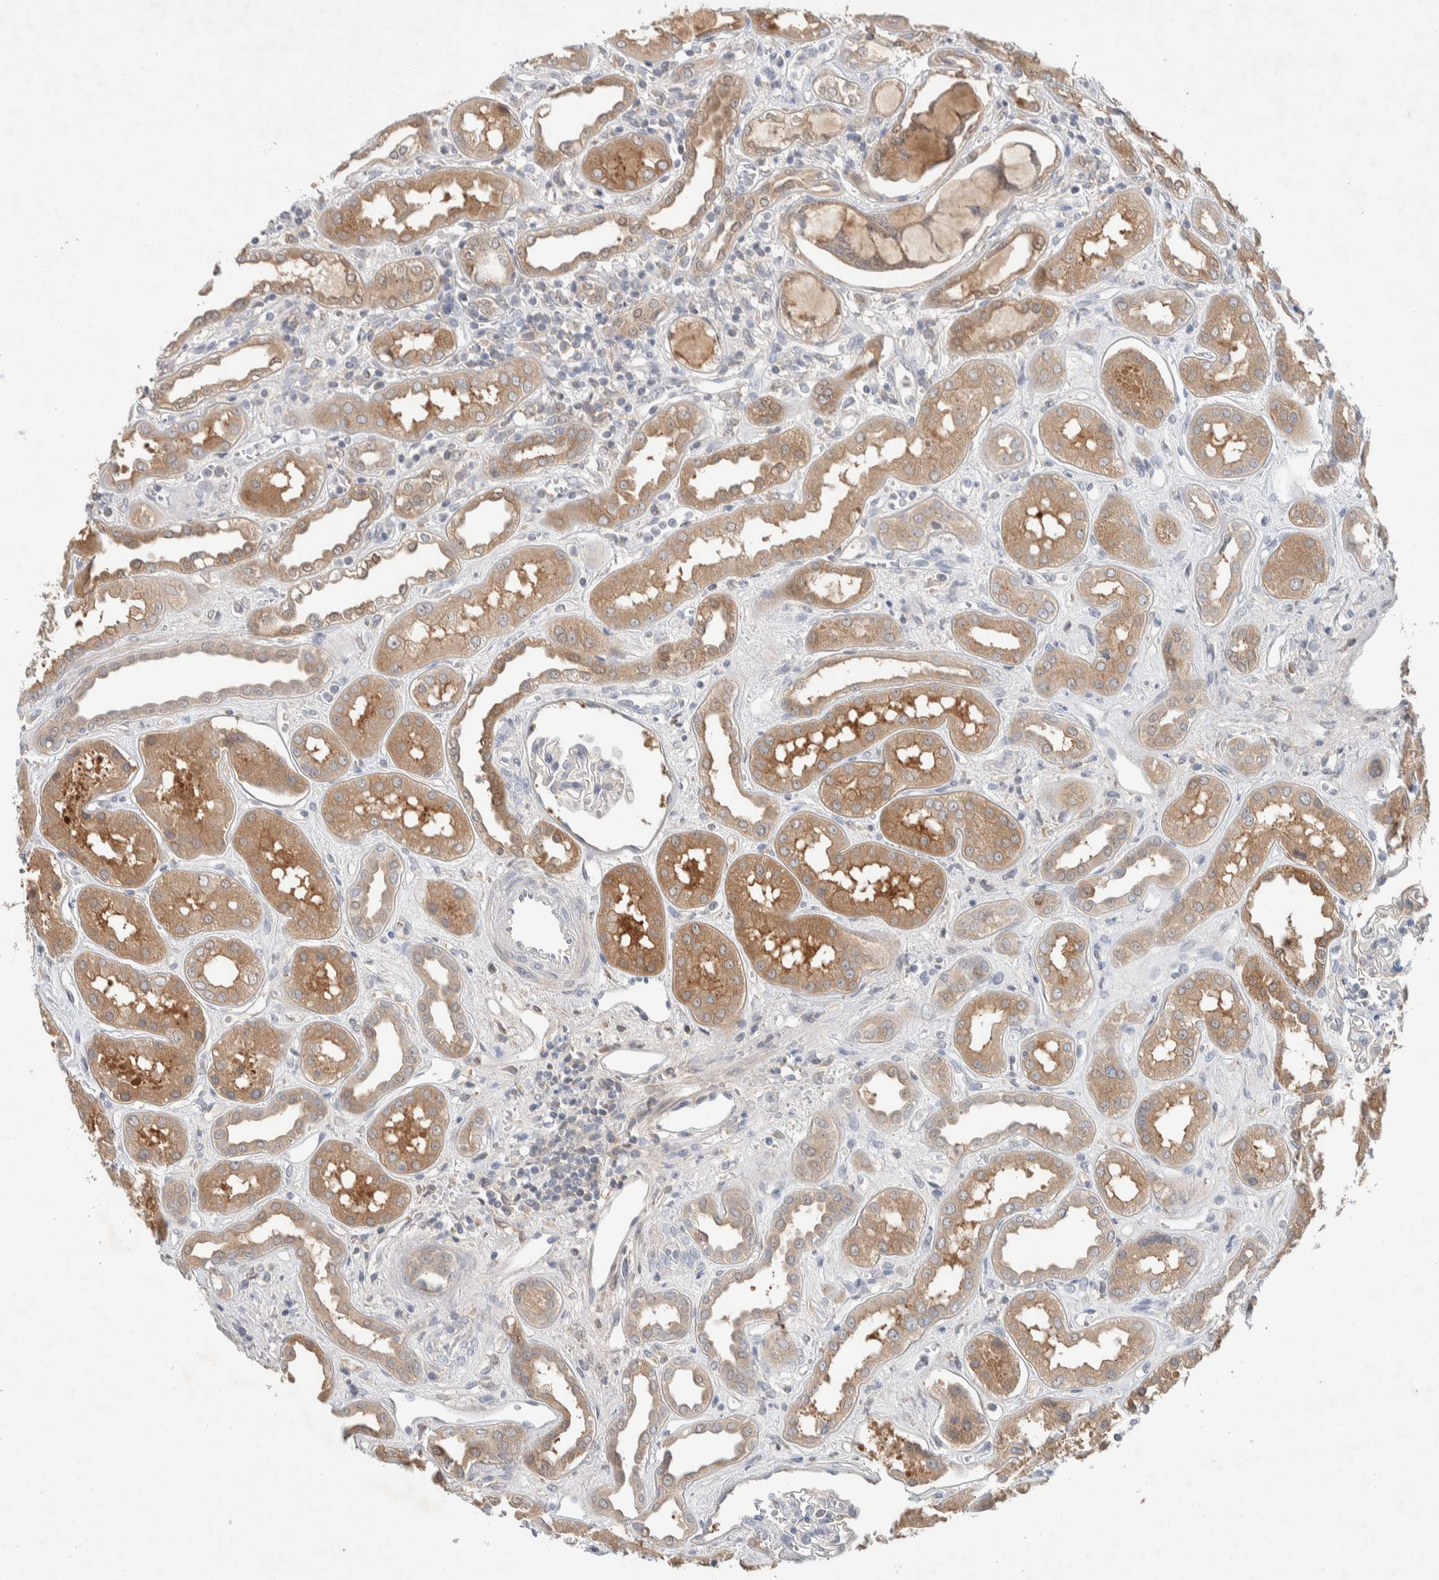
{"staining": {"intensity": "negative", "quantity": "none", "location": "none"}, "tissue": "kidney", "cell_type": "Cells in glomeruli", "image_type": "normal", "snomed": [{"axis": "morphology", "description": "Normal tissue, NOS"}, {"axis": "topography", "description": "Kidney"}], "caption": "Immunohistochemistry photomicrograph of benign kidney: human kidney stained with DAB (3,3'-diaminobenzidine) shows no significant protein positivity in cells in glomeruli.", "gene": "DEPTOR", "patient": {"sex": "male", "age": 59}}